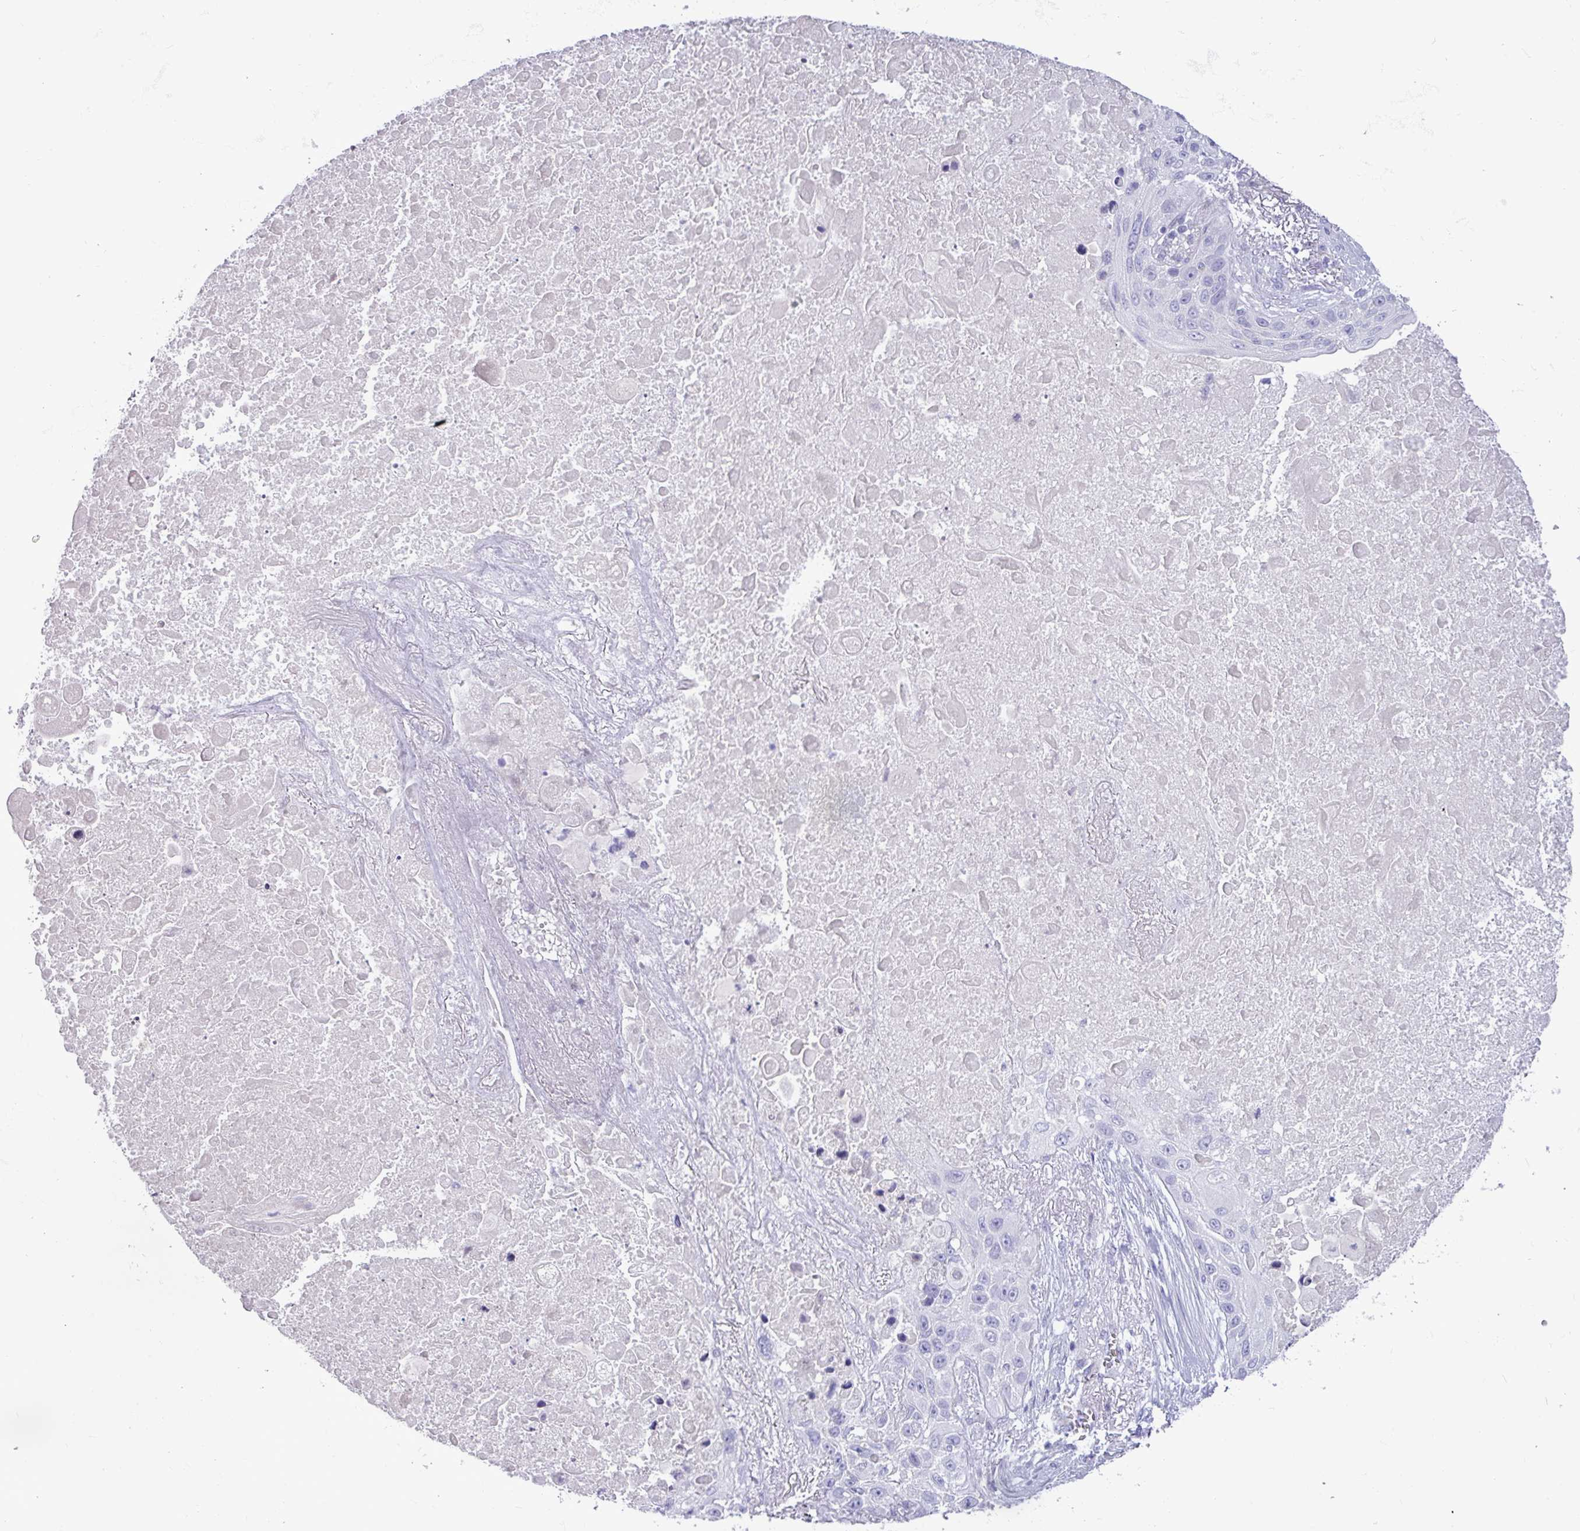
{"staining": {"intensity": "negative", "quantity": "none", "location": "none"}, "tissue": "lung cancer", "cell_type": "Tumor cells", "image_type": "cancer", "snomed": [{"axis": "morphology", "description": "Squamous cell carcinoma, NOS"}, {"axis": "topography", "description": "Lung"}], "caption": "DAB (3,3'-diaminobenzidine) immunohistochemical staining of lung cancer demonstrates no significant positivity in tumor cells.", "gene": "STIMATE", "patient": {"sex": "male", "age": 66}}